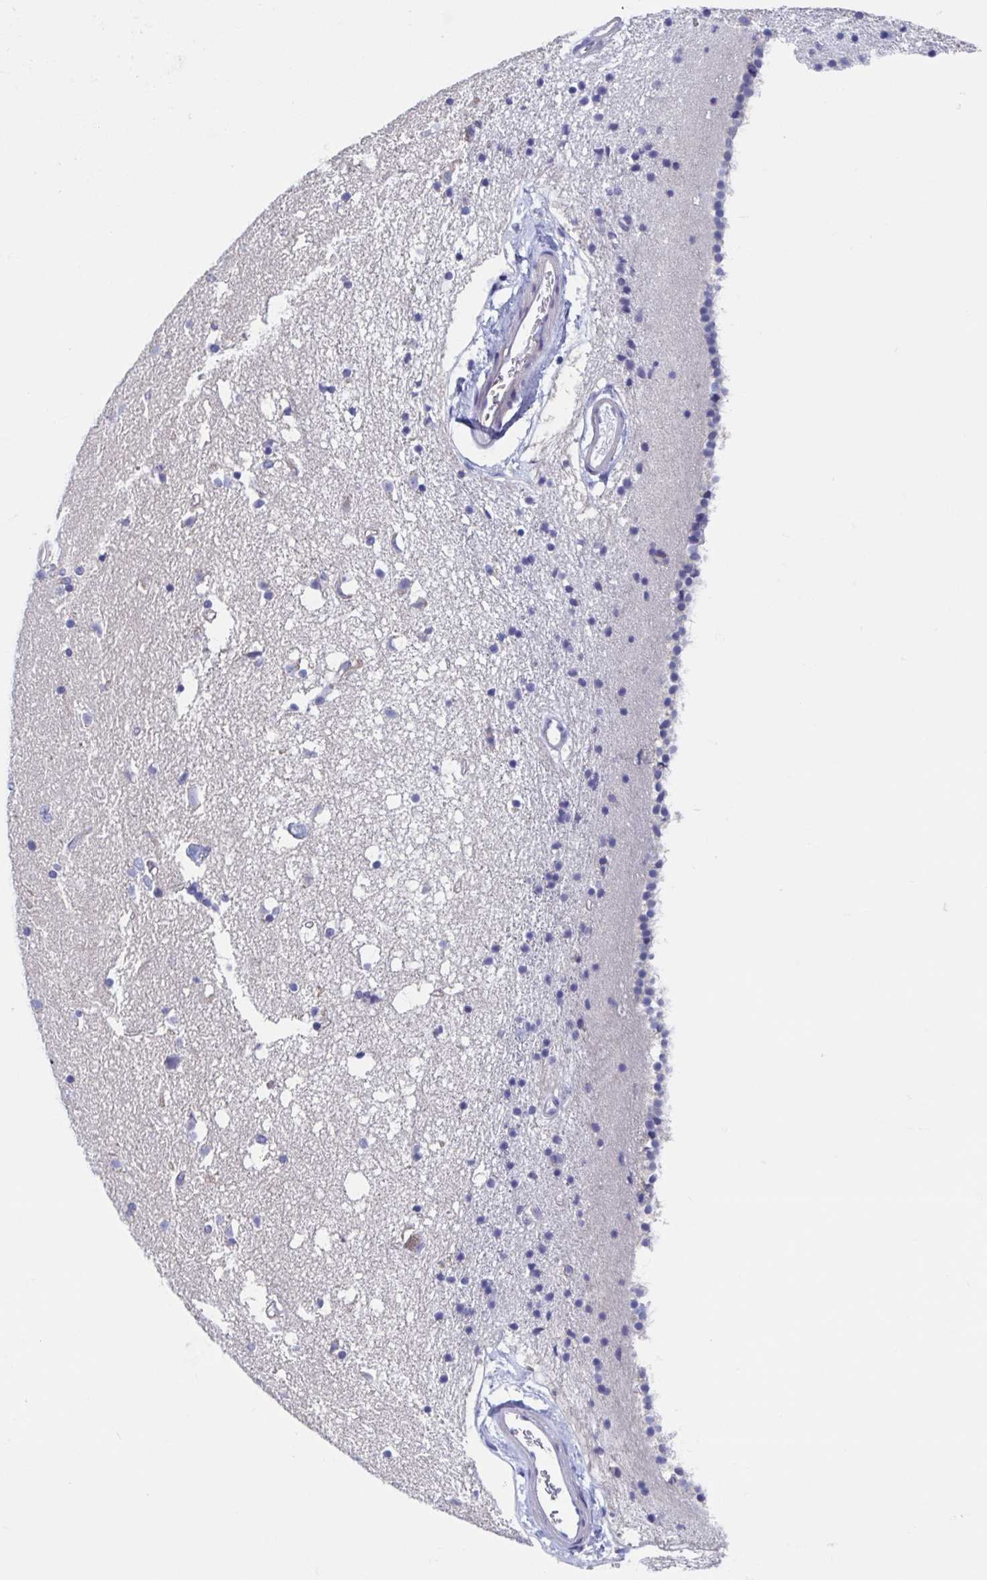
{"staining": {"intensity": "negative", "quantity": "none", "location": "none"}, "tissue": "caudate", "cell_type": "Glial cells", "image_type": "normal", "snomed": [{"axis": "morphology", "description": "Normal tissue, NOS"}, {"axis": "topography", "description": "Lateral ventricle wall"}], "caption": "This is an immunohistochemistry histopathology image of normal caudate. There is no expression in glial cells.", "gene": "SHCBP1L", "patient": {"sex": "female", "age": 71}}